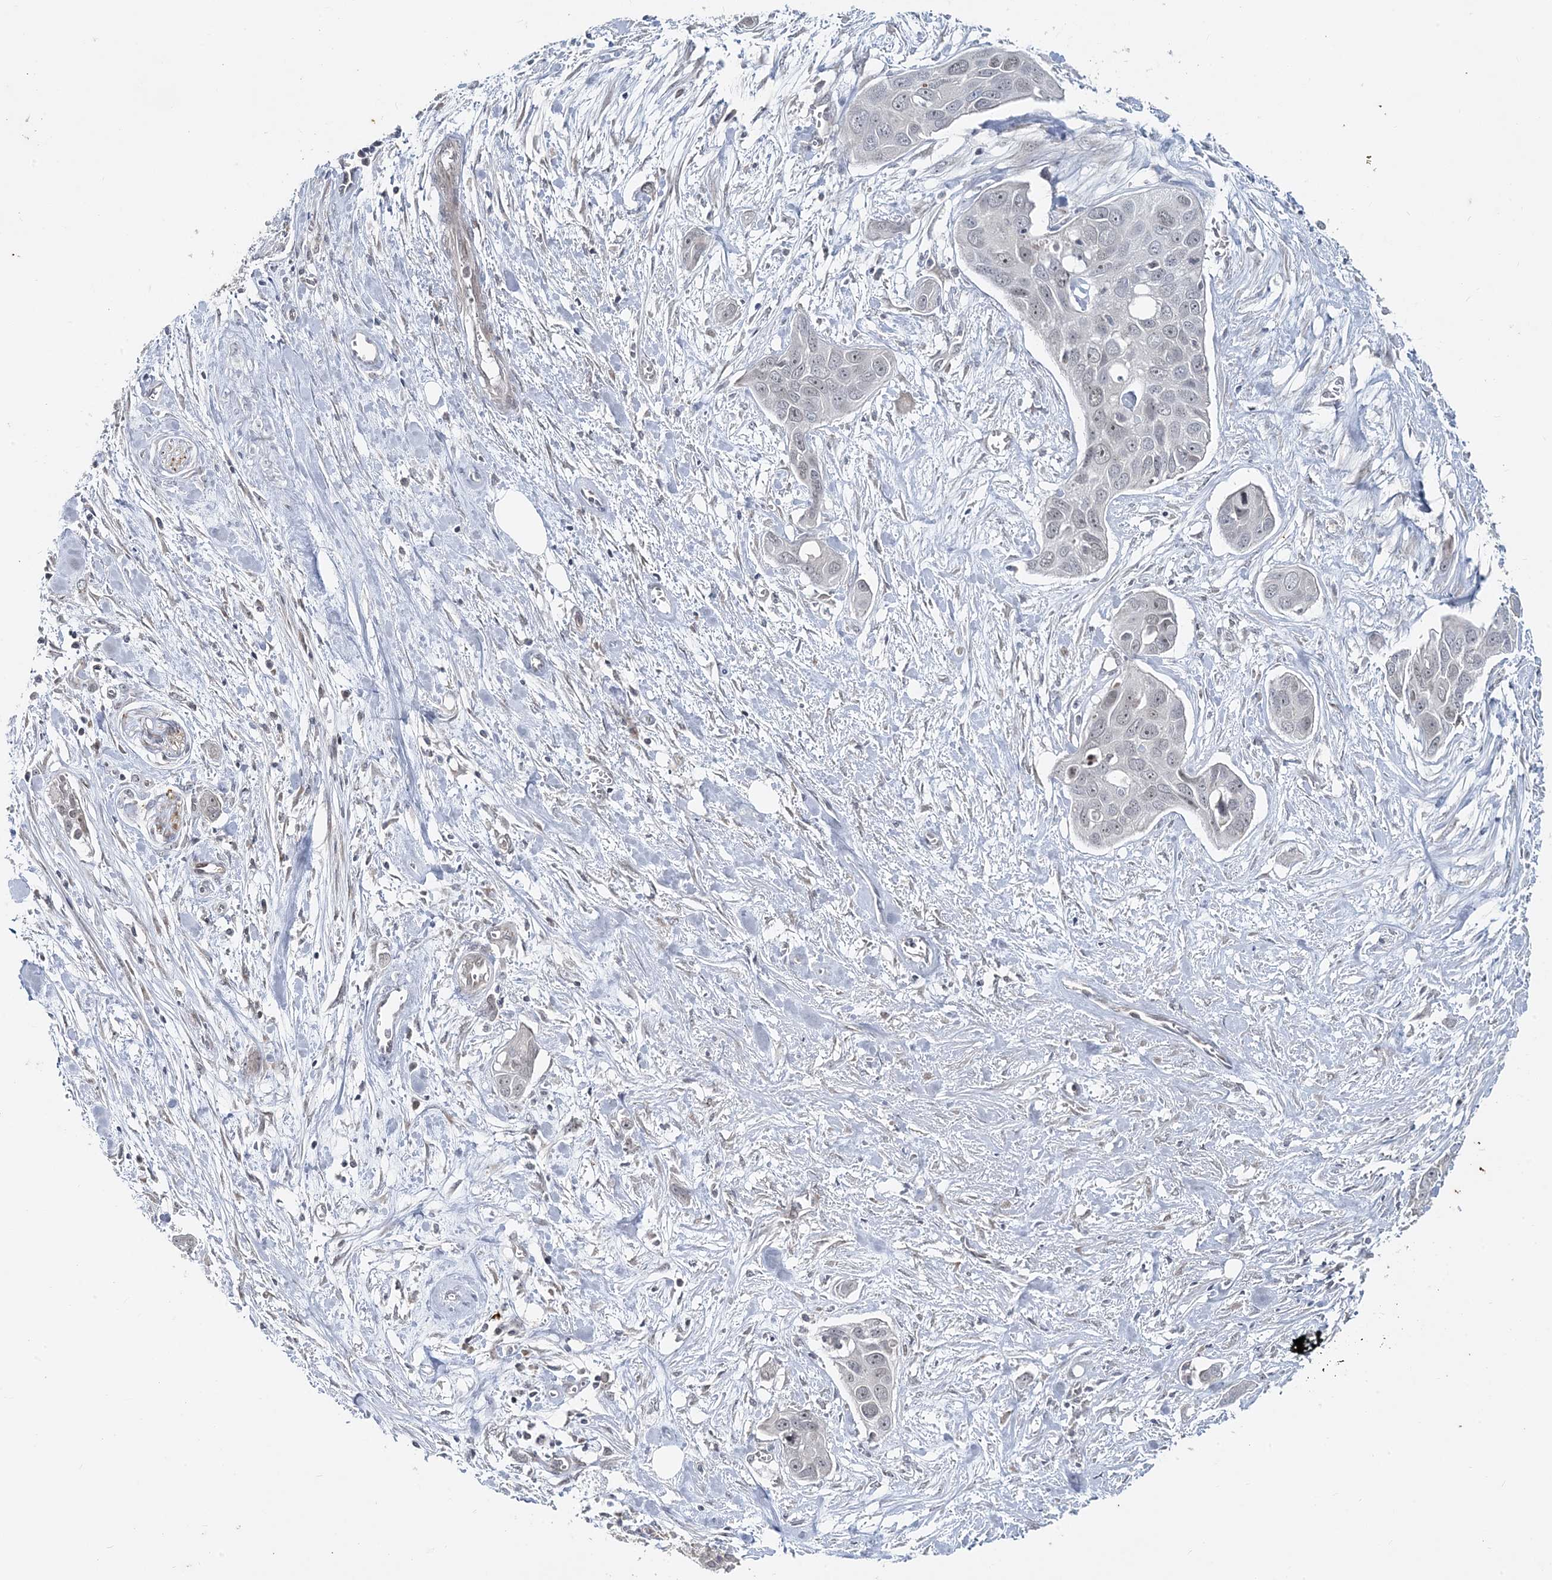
{"staining": {"intensity": "negative", "quantity": "none", "location": "none"}, "tissue": "pancreatic cancer", "cell_type": "Tumor cells", "image_type": "cancer", "snomed": [{"axis": "morphology", "description": "Adenocarcinoma, NOS"}, {"axis": "topography", "description": "Pancreas"}], "caption": "This is an IHC image of adenocarcinoma (pancreatic). There is no positivity in tumor cells.", "gene": "LEXM", "patient": {"sex": "female", "age": 60}}